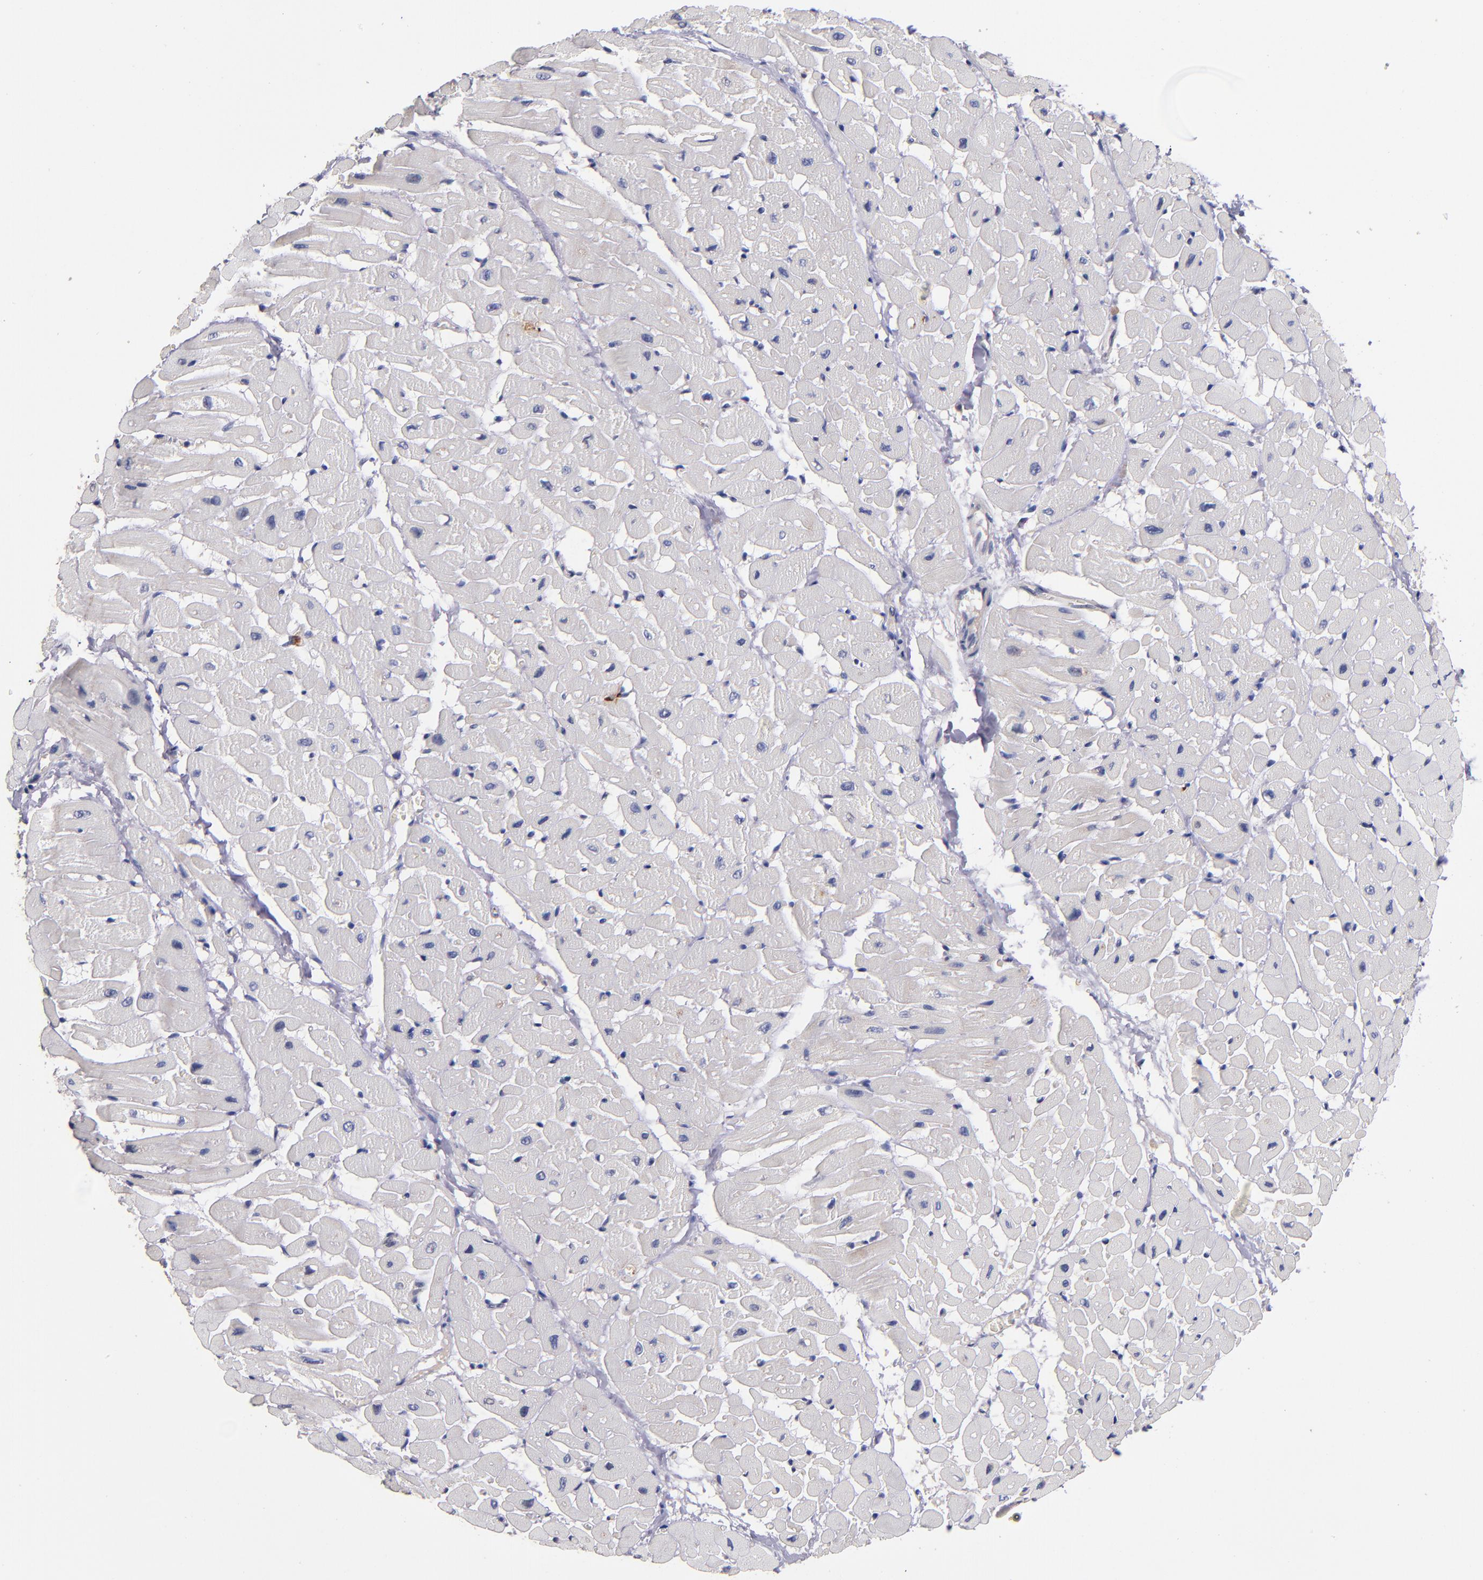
{"staining": {"intensity": "negative", "quantity": "none", "location": "none"}, "tissue": "heart muscle", "cell_type": "Cardiomyocytes", "image_type": "normal", "snomed": [{"axis": "morphology", "description": "Normal tissue, NOS"}, {"axis": "topography", "description": "Heart"}], "caption": "IHC photomicrograph of benign heart muscle stained for a protein (brown), which displays no positivity in cardiomyocytes.", "gene": "TTLL12", "patient": {"sex": "male", "age": 45}}